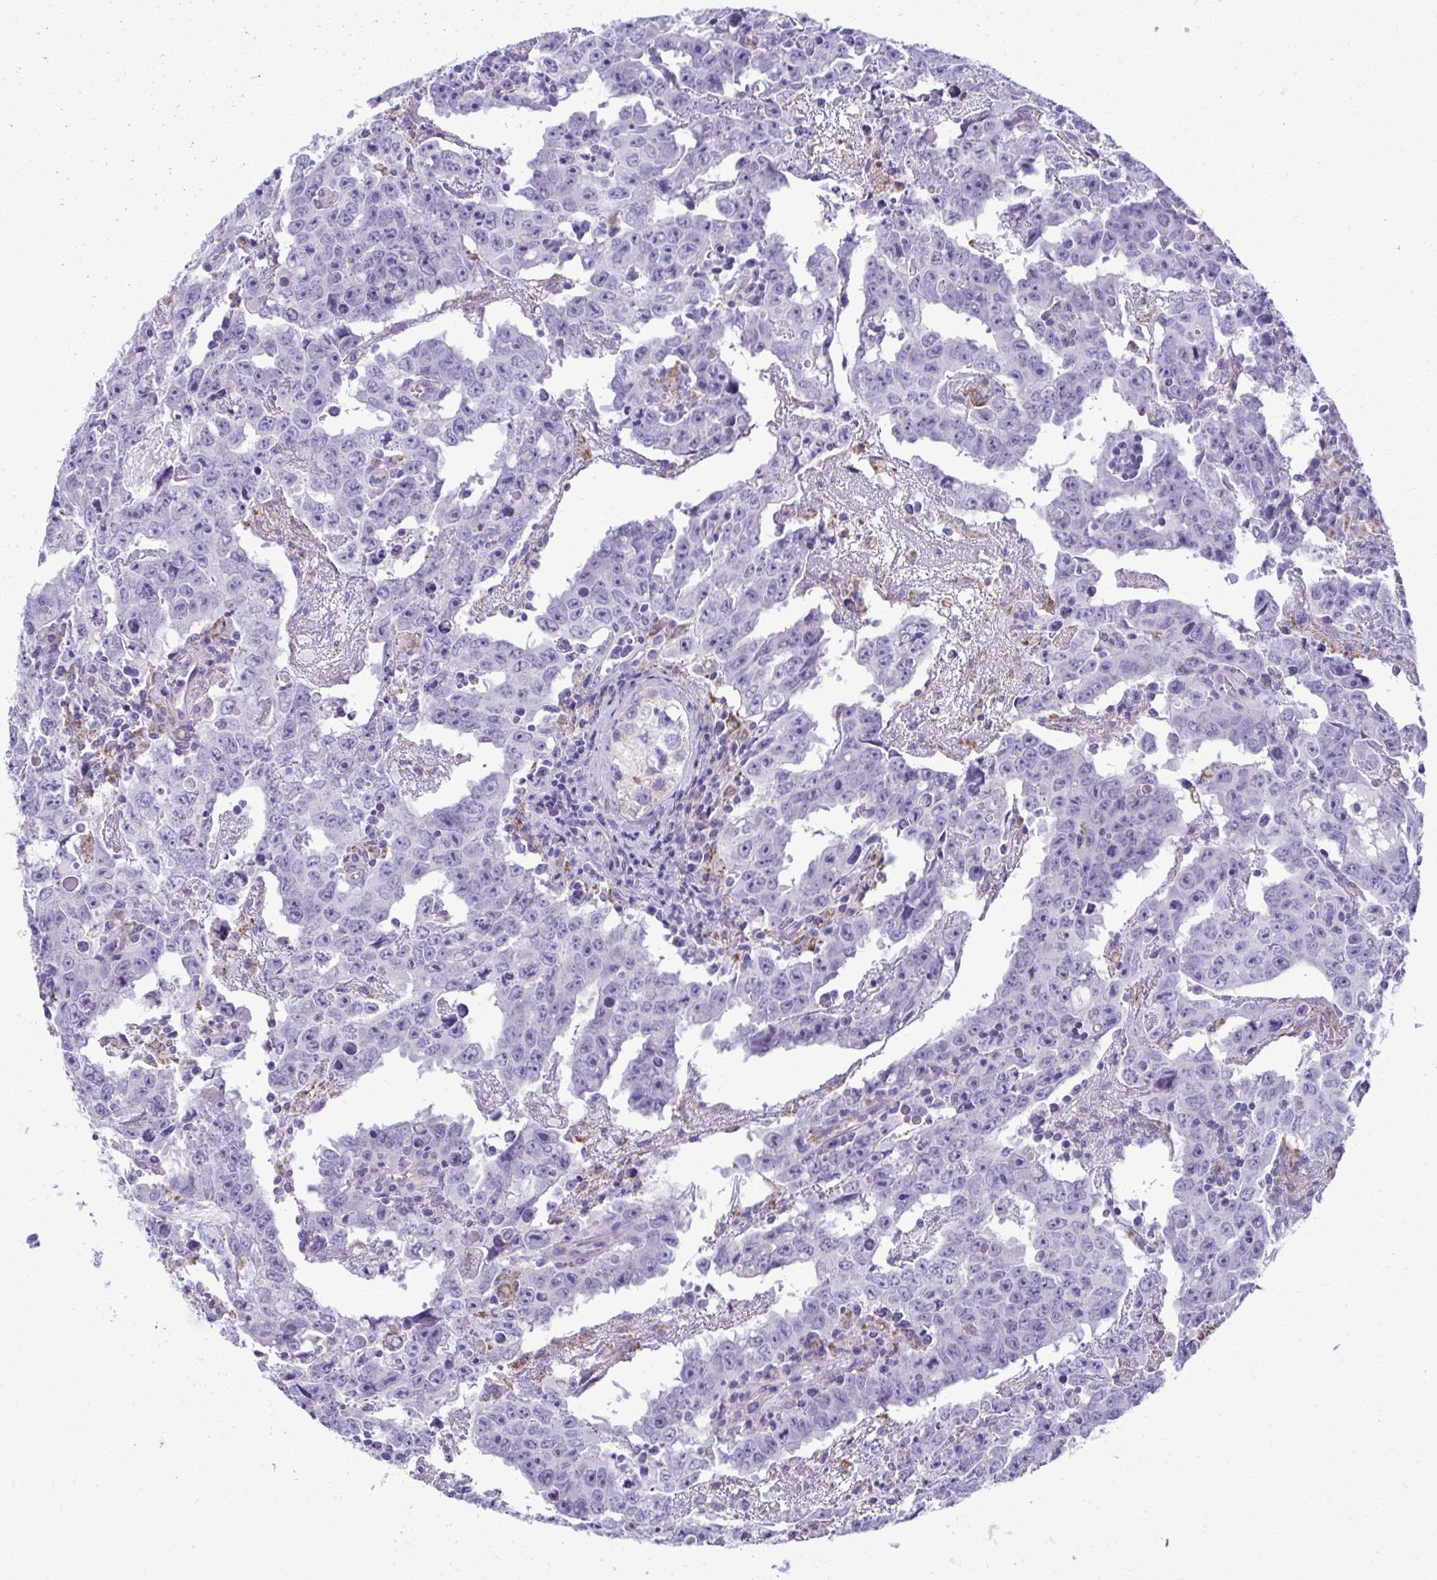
{"staining": {"intensity": "negative", "quantity": "none", "location": "none"}, "tissue": "testis cancer", "cell_type": "Tumor cells", "image_type": "cancer", "snomed": [{"axis": "morphology", "description": "Carcinoma, Embryonal, NOS"}, {"axis": "topography", "description": "Testis"}], "caption": "Protein analysis of embryonal carcinoma (testis) displays no significant expression in tumor cells. The staining was performed using DAB (3,3'-diaminobenzidine) to visualize the protein expression in brown, while the nuclei were stained in blue with hematoxylin (Magnification: 20x).", "gene": "AIG1", "patient": {"sex": "male", "age": 22}}